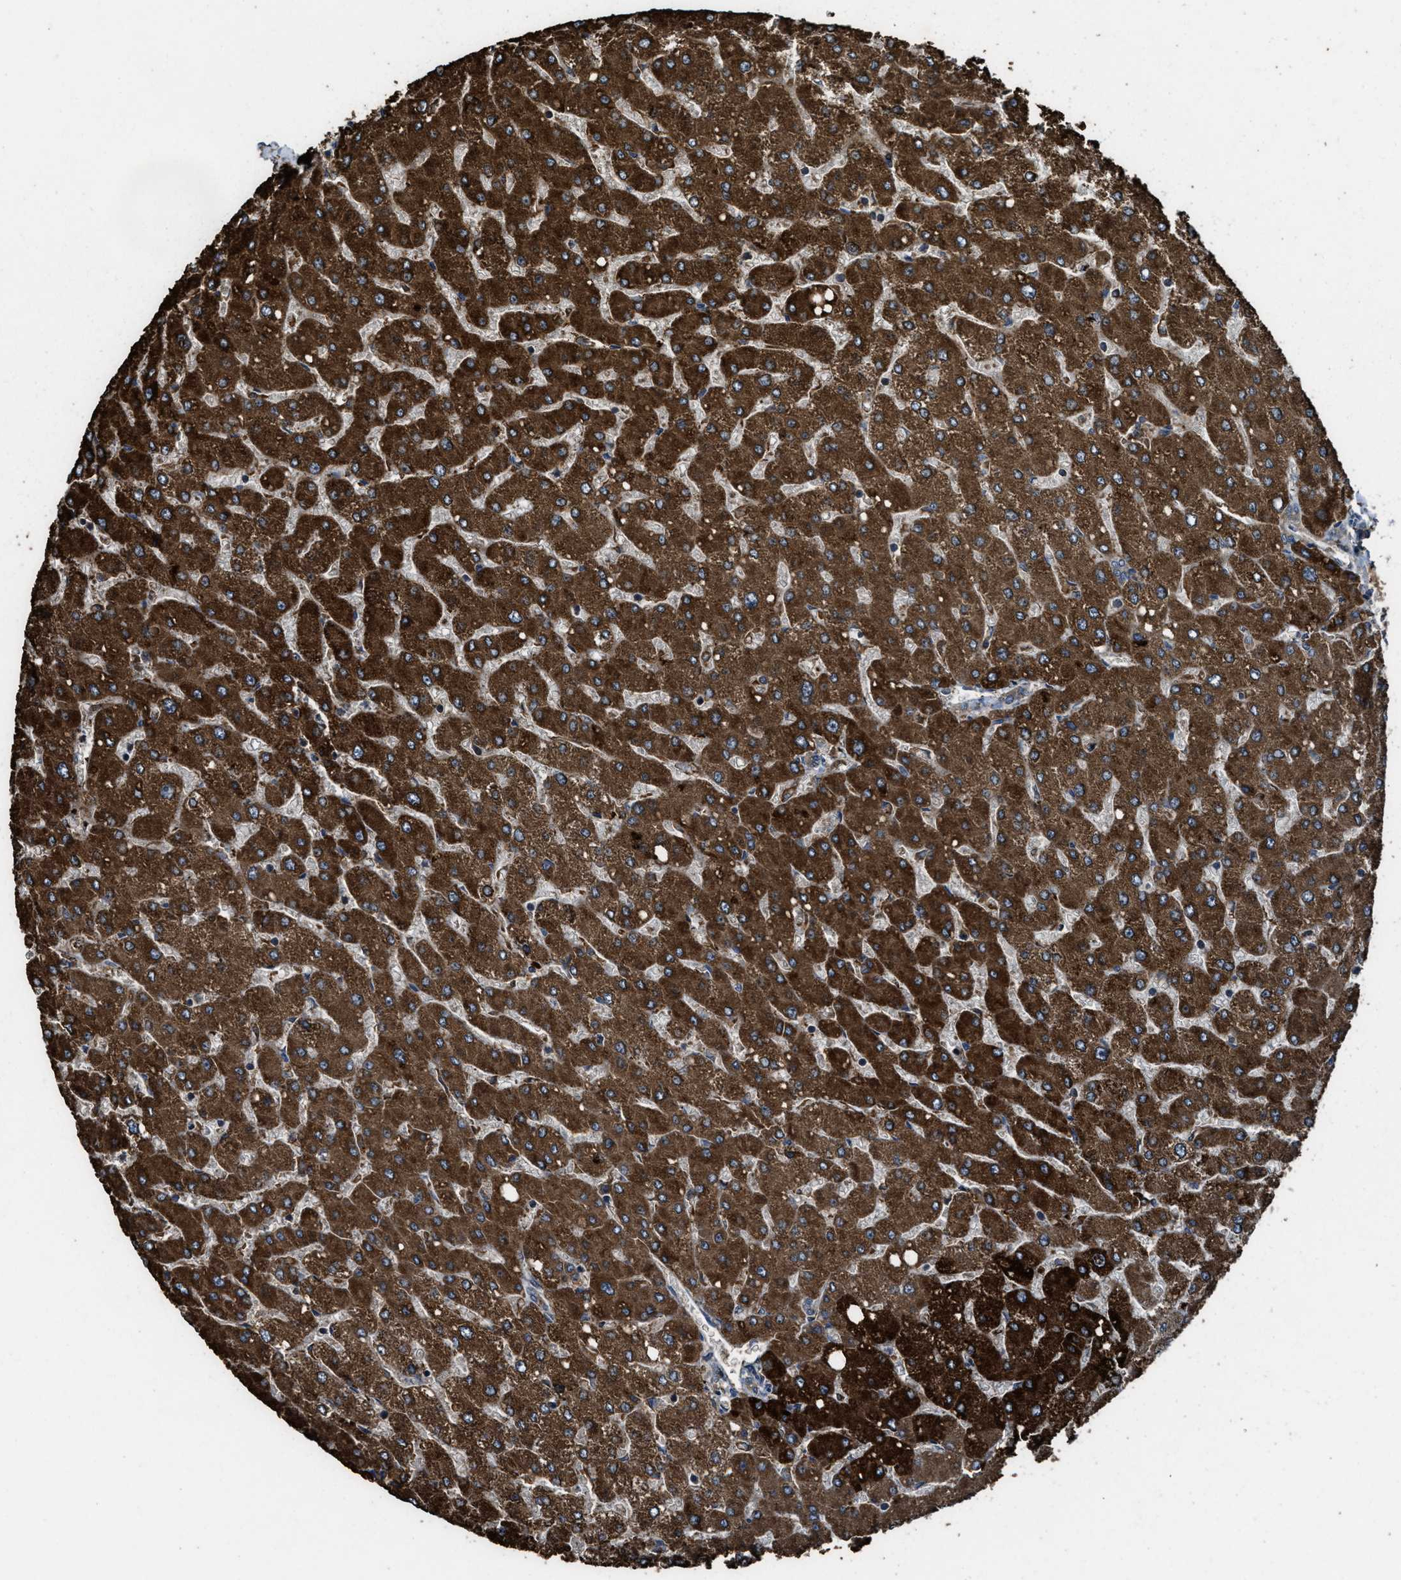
{"staining": {"intensity": "strong", "quantity": ">75%", "location": "cytoplasmic/membranous"}, "tissue": "liver", "cell_type": "Hepatocytes", "image_type": "normal", "snomed": [{"axis": "morphology", "description": "Normal tissue, NOS"}, {"axis": "topography", "description": "Liver"}], "caption": "Immunohistochemical staining of normal liver reveals high levels of strong cytoplasmic/membranous positivity in approximately >75% of hepatocytes. The protein of interest is shown in brown color, while the nuclei are stained blue.", "gene": "MAP3K8", "patient": {"sex": "male", "age": 55}}